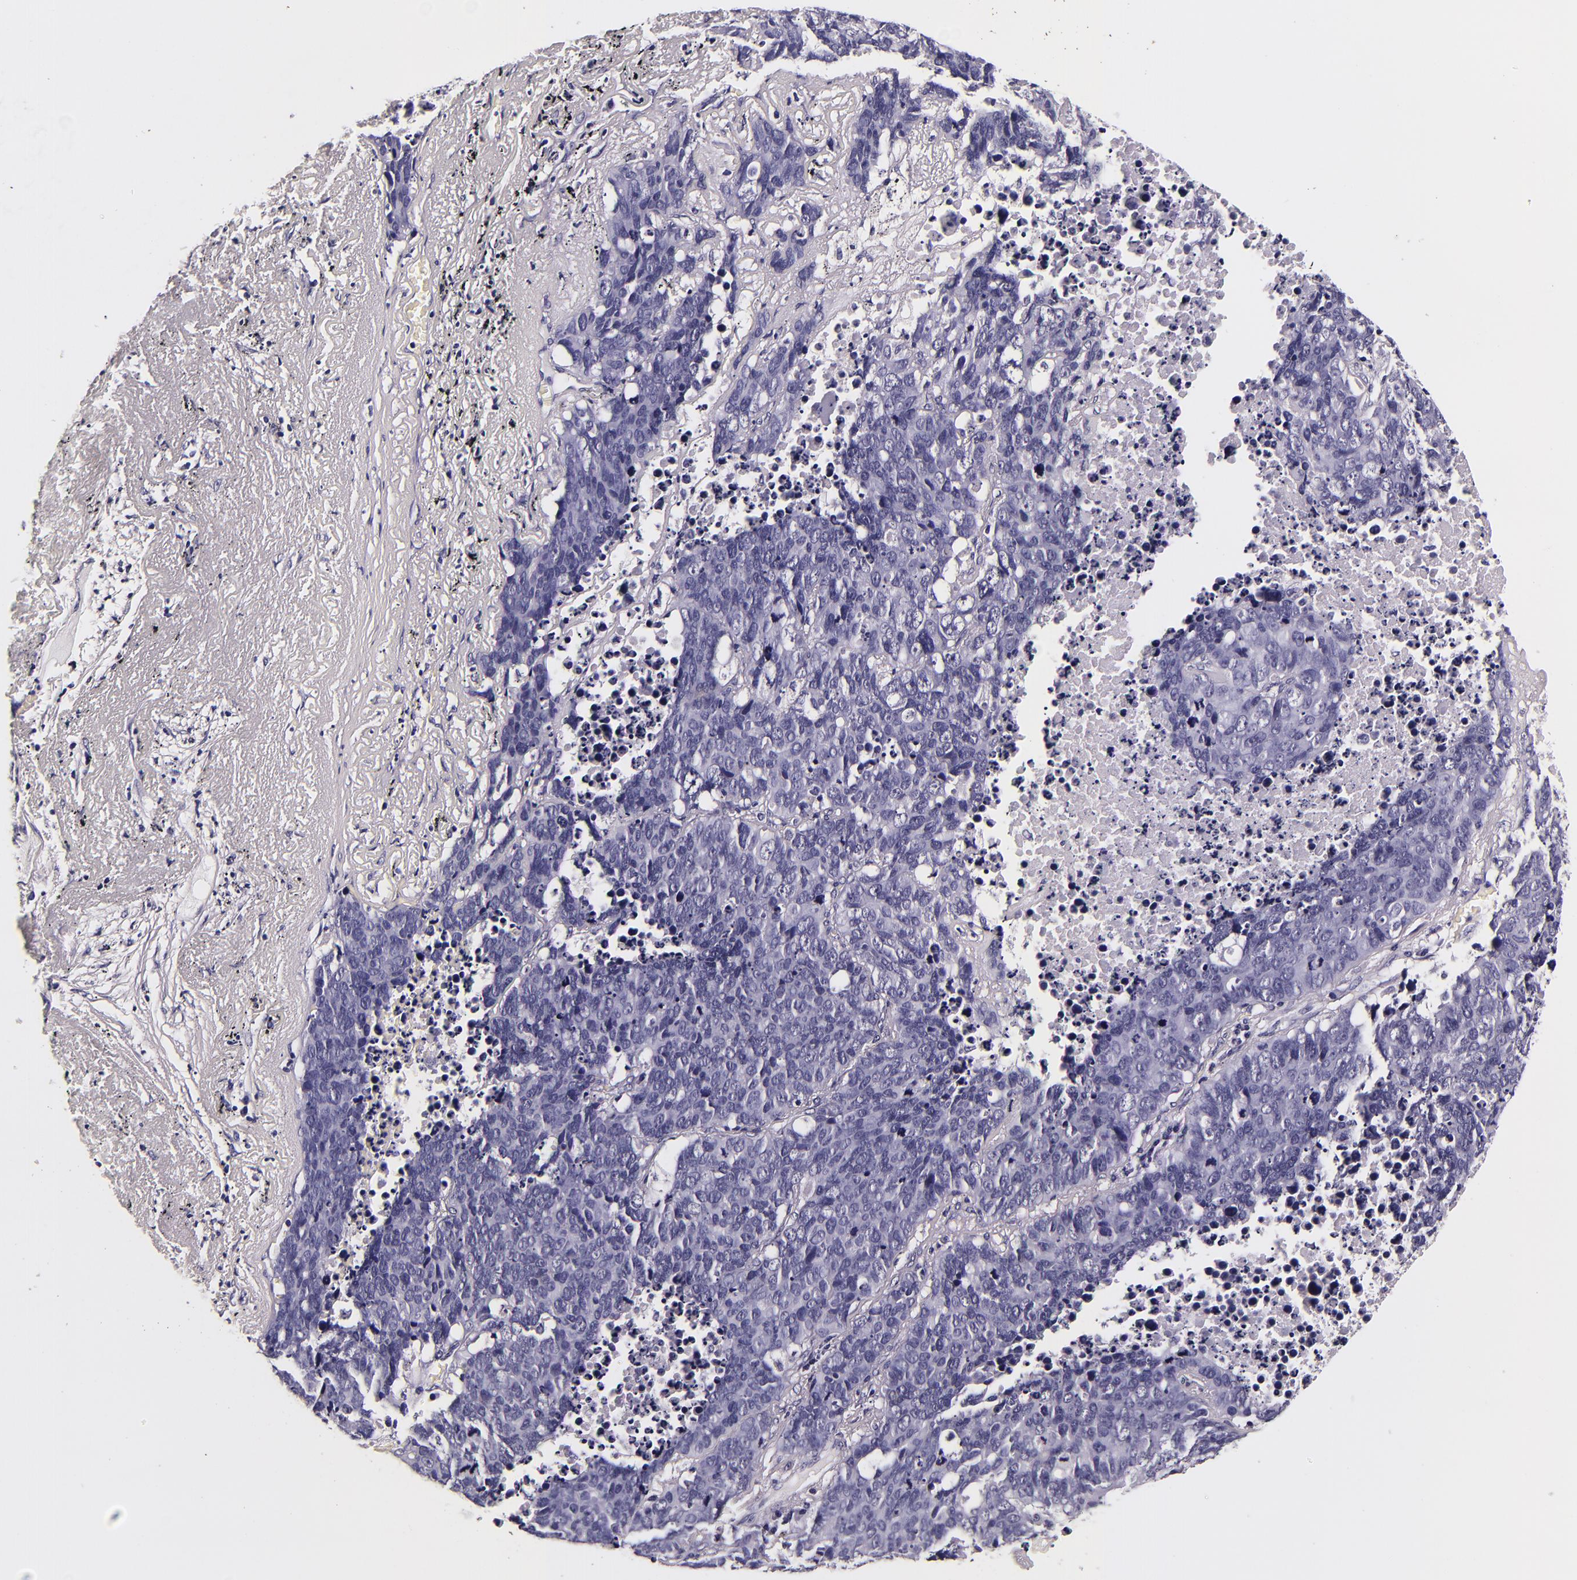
{"staining": {"intensity": "negative", "quantity": "none", "location": "none"}, "tissue": "lung cancer", "cell_type": "Tumor cells", "image_type": "cancer", "snomed": [{"axis": "morphology", "description": "Carcinoid, malignant, NOS"}, {"axis": "topography", "description": "Lung"}], "caption": "Micrograph shows no protein expression in tumor cells of lung malignant carcinoid tissue.", "gene": "FBN1", "patient": {"sex": "male", "age": 60}}